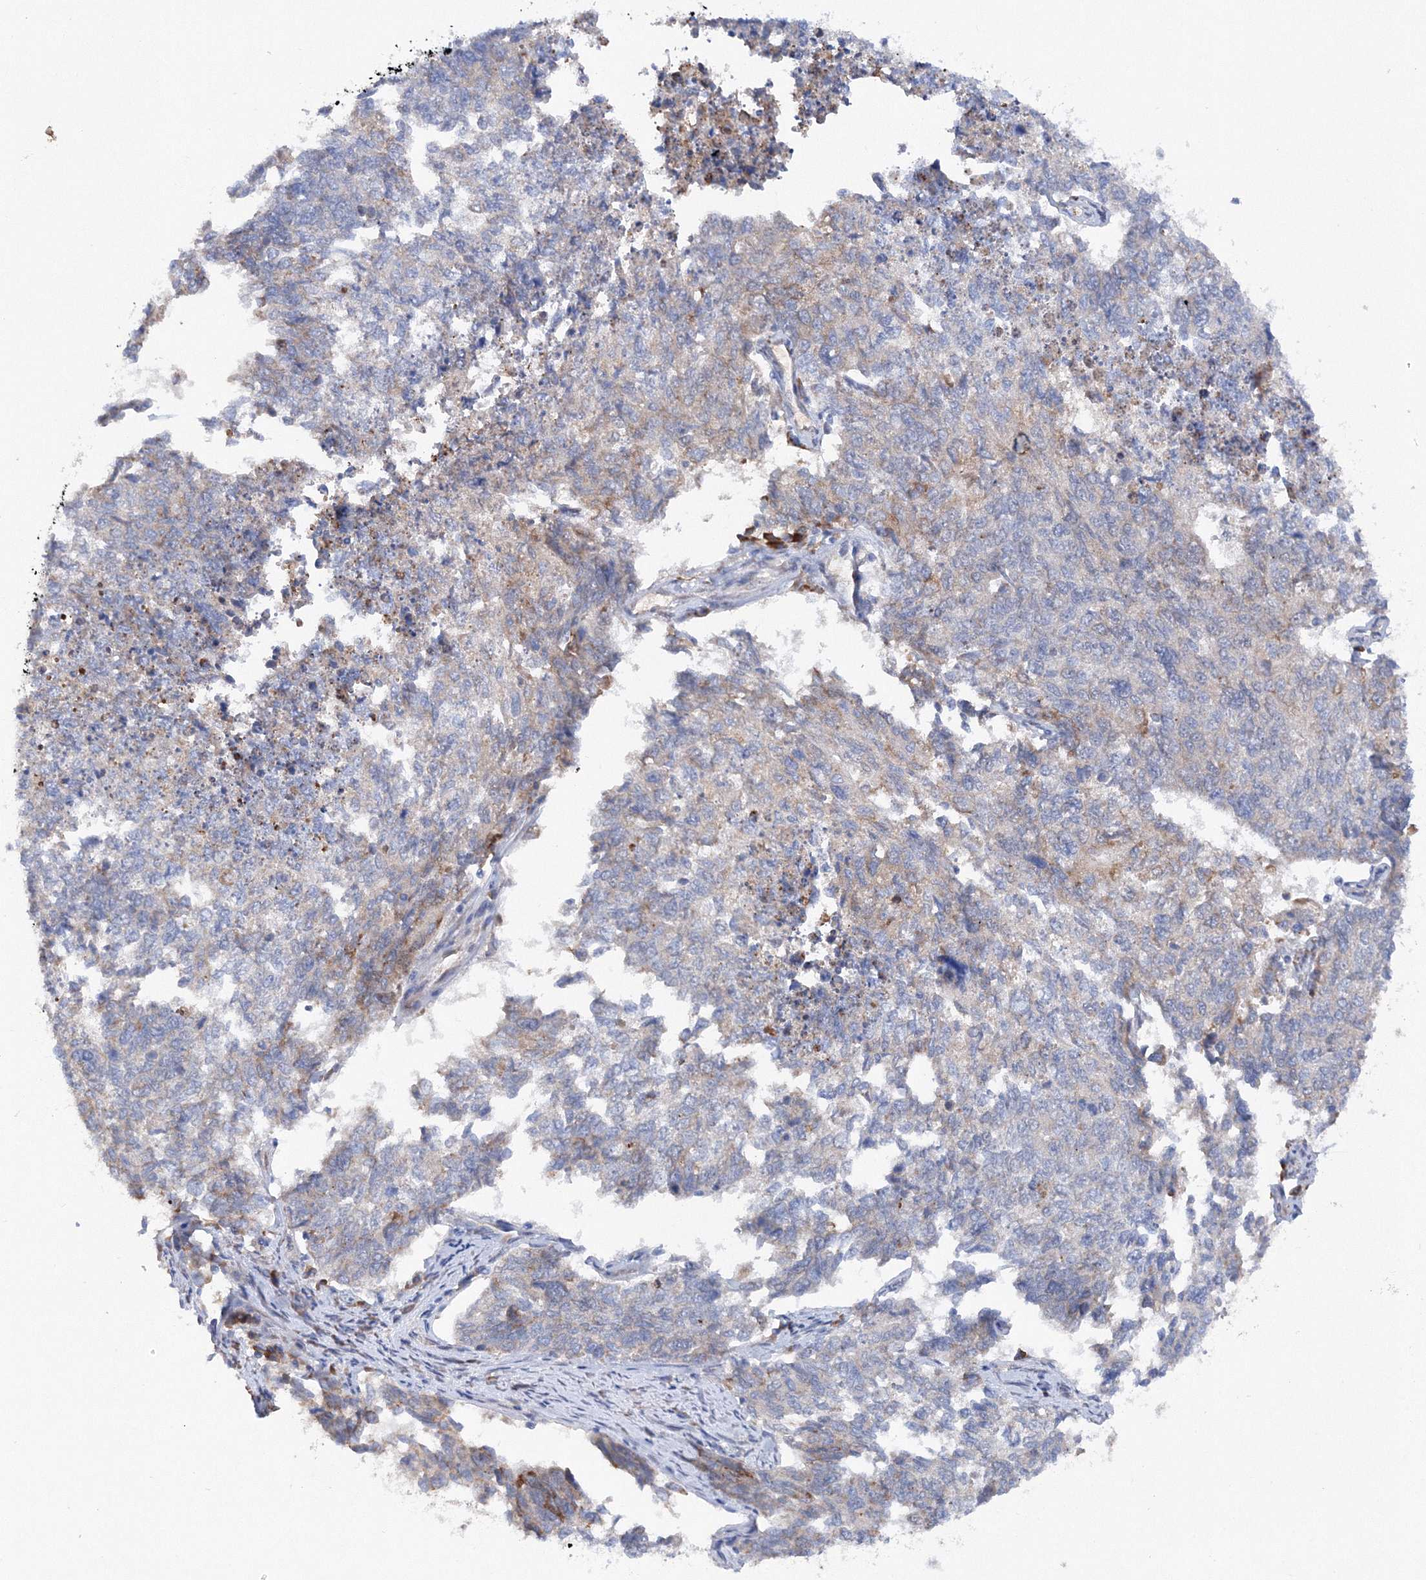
{"staining": {"intensity": "moderate", "quantity": "<25%", "location": "cytoplasmic/membranous"}, "tissue": "cervical cancer", "cell_type": "Tumor cells", "image_type": "cancer", "snomed": [{"axis": "morphology", "description": "Squamous cell carcinoma, NOS"}, {"axis": "topography", "description": "Cervix"}], "caption": "A brown stain shows moderate cytoplasmic/membranous positivity of a protein in cervical cancer tumor cells.", "gene": "DIS3L2", "patient": {"sex": "female", "age": 63}}